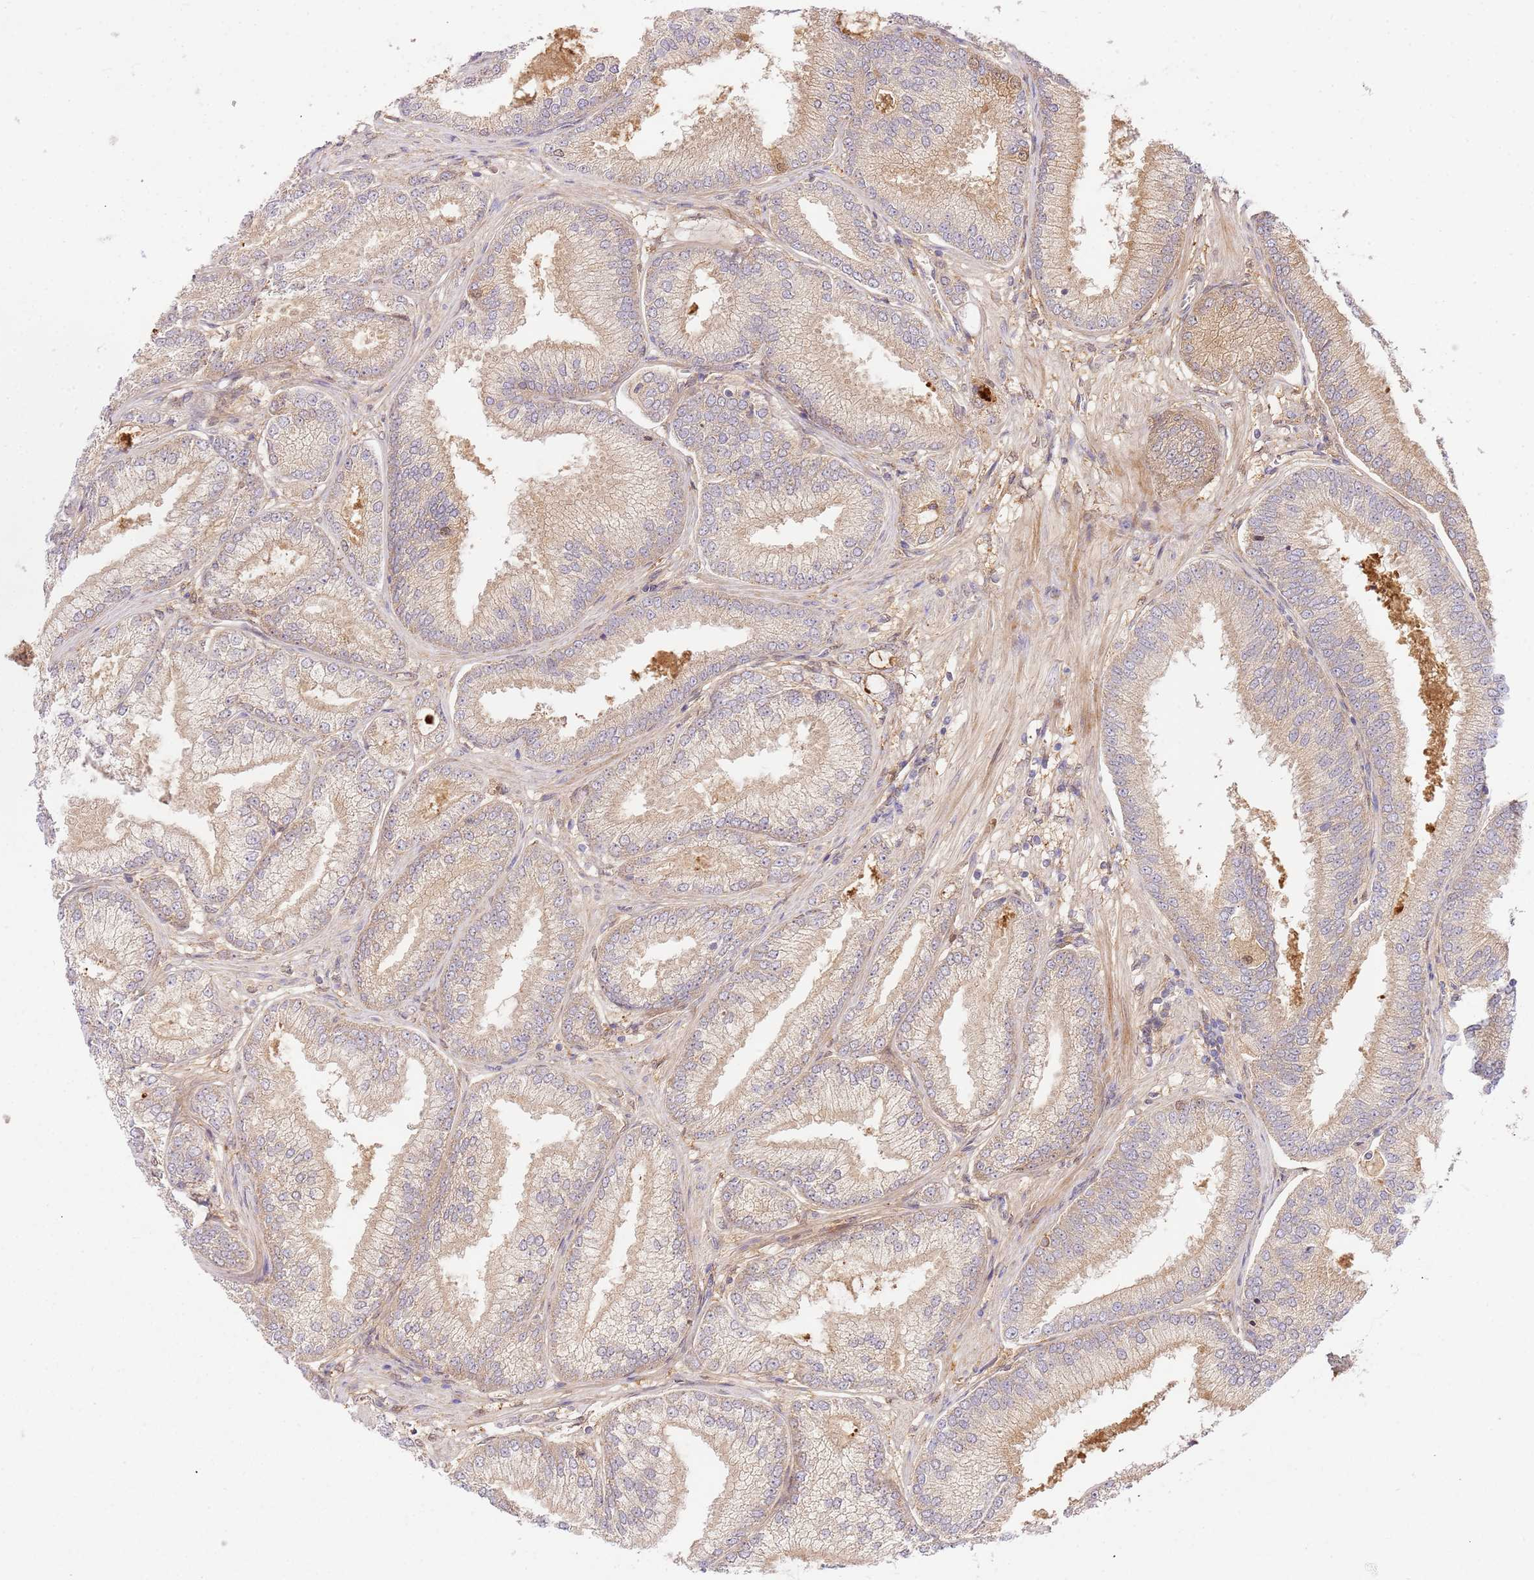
{"staining": {"intensity": "weak", "quantity": "25%-75%", "location": "cytoplasmic/membranous"}, "tissue": "prostate cancer", "cell_type": "Tumor cells", "image_type": "cancer", "snomed": [{"axis": "morphology", "description": "Adenocarcinoma, High grade"}, {"axis": "topography", "description": "Prostate"}], "caption": "Immunohistochemical staining of adenocarcinoma (high-grade) (prostate) demonstrates low levels of weak cytoplasmic/membranous expression in about 25%-75% of tumor cells.", "gene": "C8G", "patient": {"sex": "male", "age": 71}}